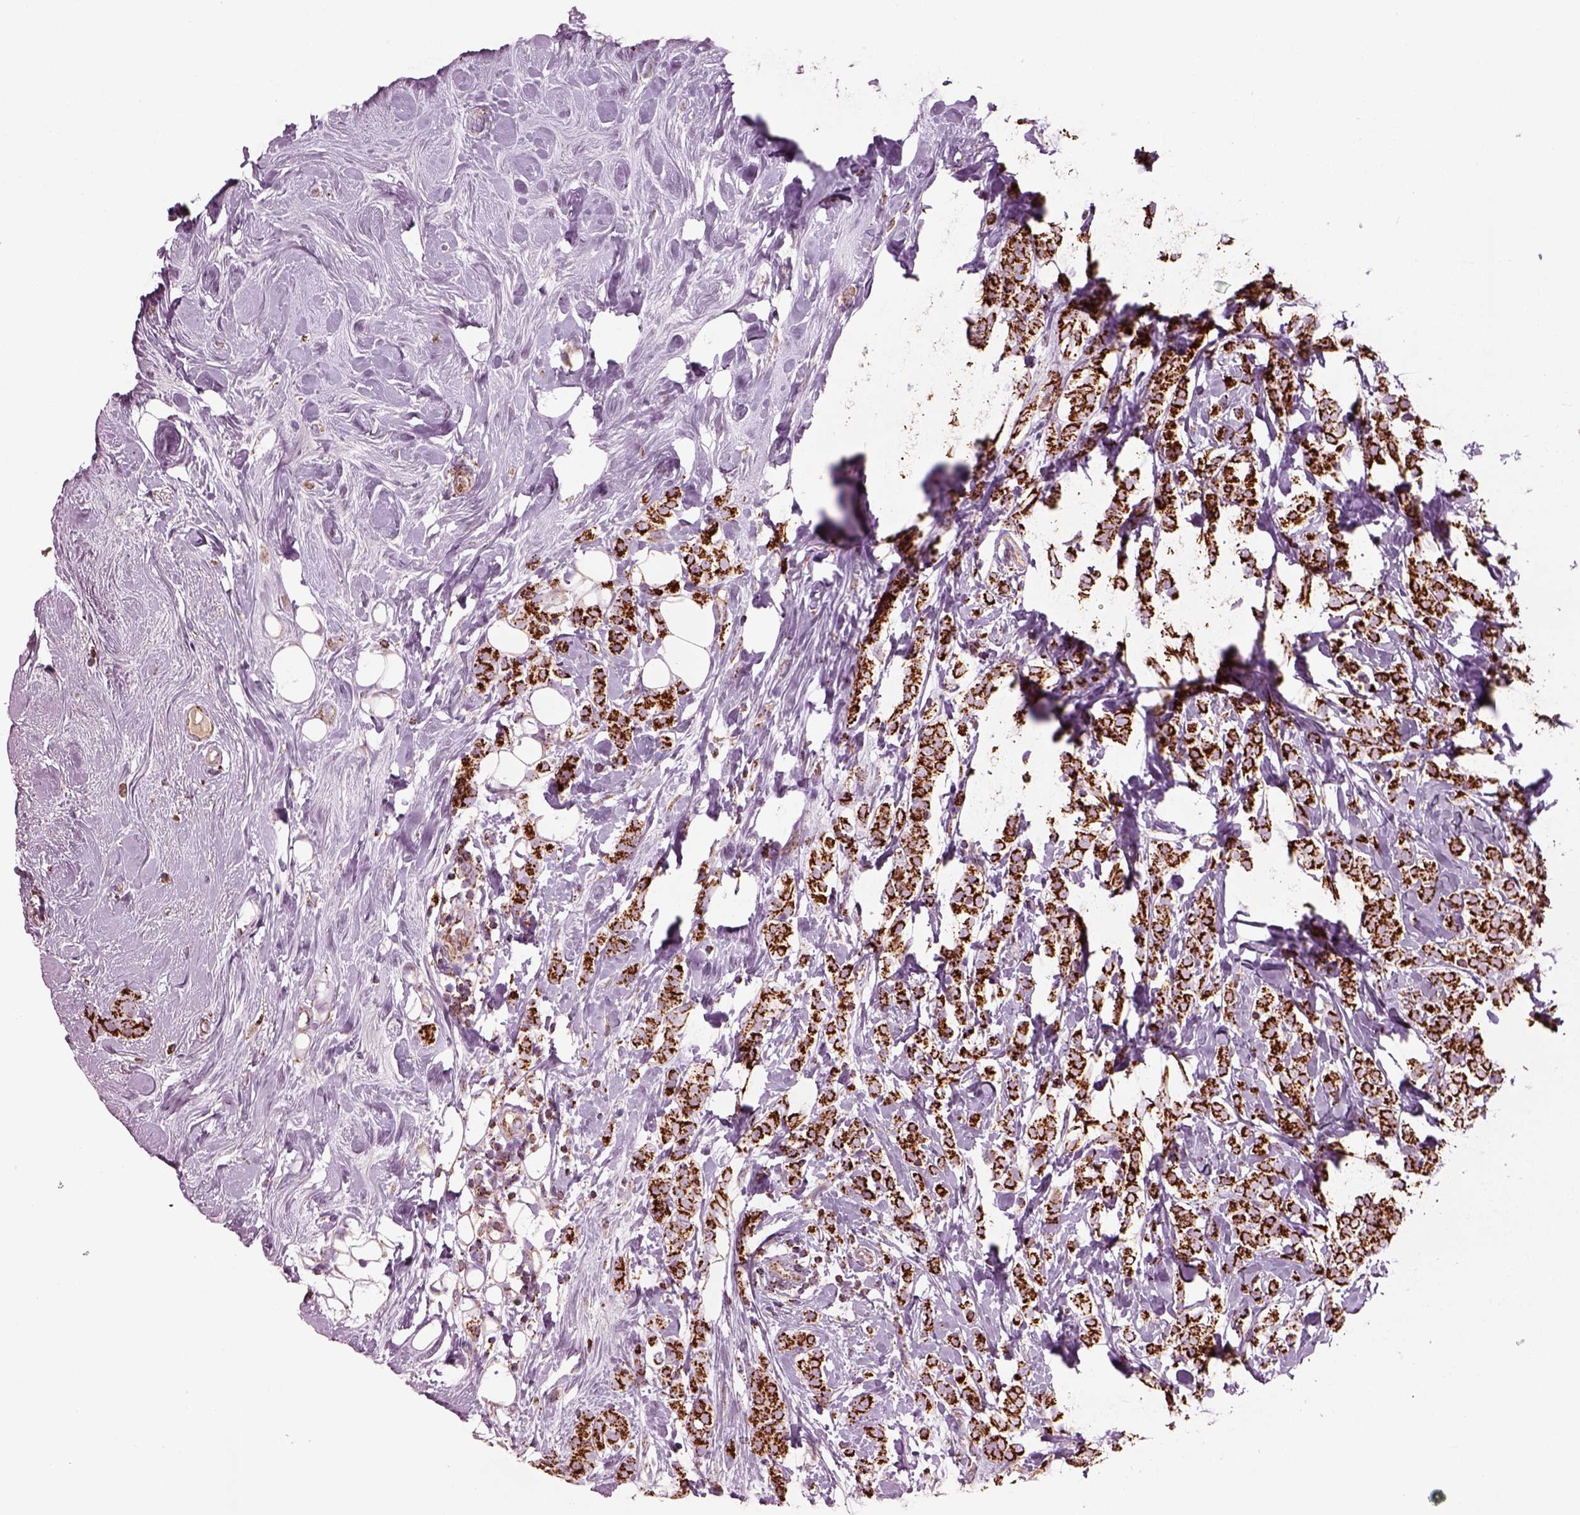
{"staining": {"intensity": "strong", "quantity": ">75%", "location": "cytoplasmic/membranous"}, "tissue": "breast cancer", "cell_type": "Tumor cells", "image_type": "cancer", "snomed": [{"axis": "morphology", "description": "Lobular carcinoma"}, {"axis": "topography", "description": "Breast"}], "caption": "Protein expression analysis of human breast cancer (lobular carcinoma) reveals strong cytoplasmic/membranous expression in about >75% of tumor cells.", "gene": "SLC25A24", "patient": {"sex": "female", "age": 49}}